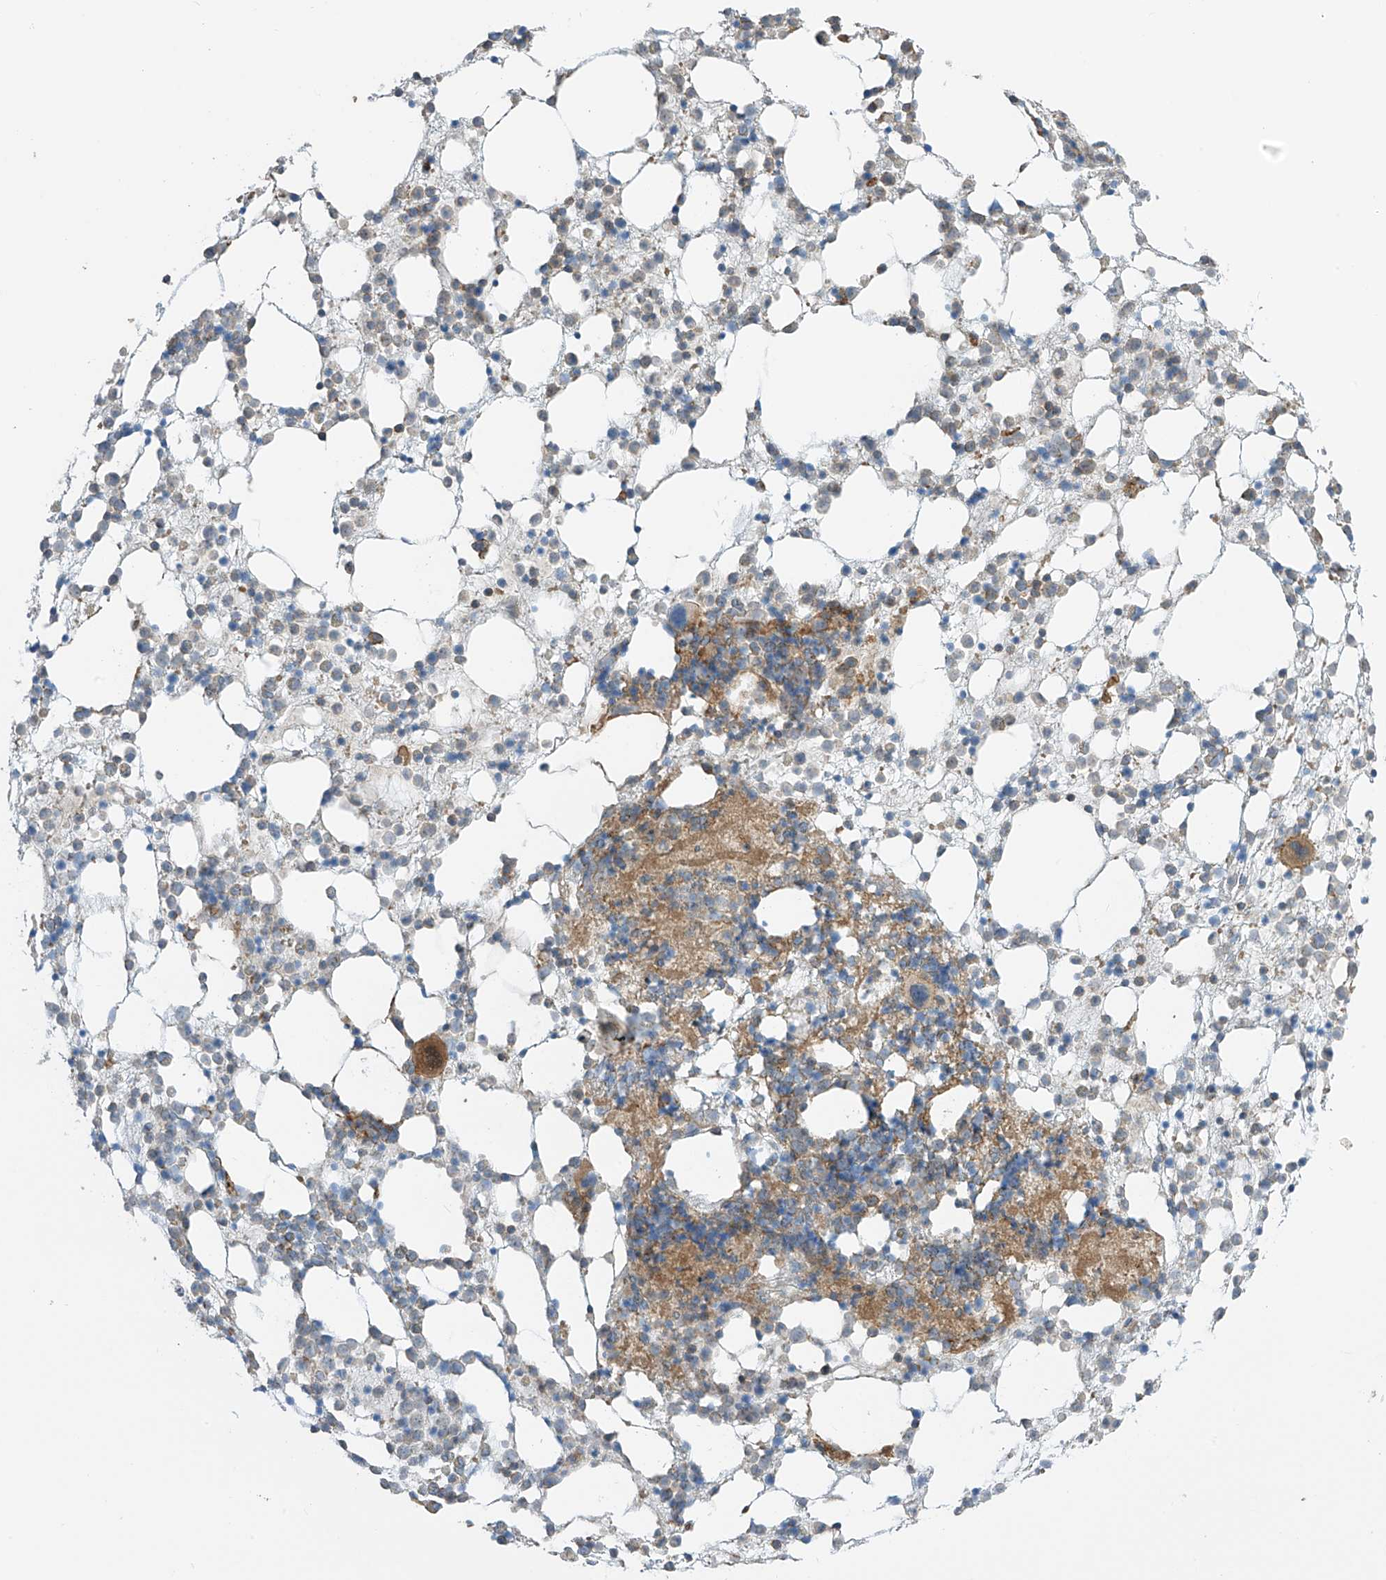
{"staining": {"intensity": "moderate", "quantity": "<25%", "location": "cytoplasmic/membranous"}, "tissue": "bone marrow", "cell_type": "Hematopoietic cells", "image_type": "normal", "snomed": [{"axis": "morphology", "description": "Normal tissue, NOS"}, {"axis": "topography", "description": "Bone marrow"}], "caption": "Moderate cytoplasmic/membranous expression is seen in about <25% of hematopoietic cells in normal bone marrow. (DAB IHC with brightfield microscopy, high magnification).", "gene": "ENTR1", "patient": {"sex": "female", "age": 57}}